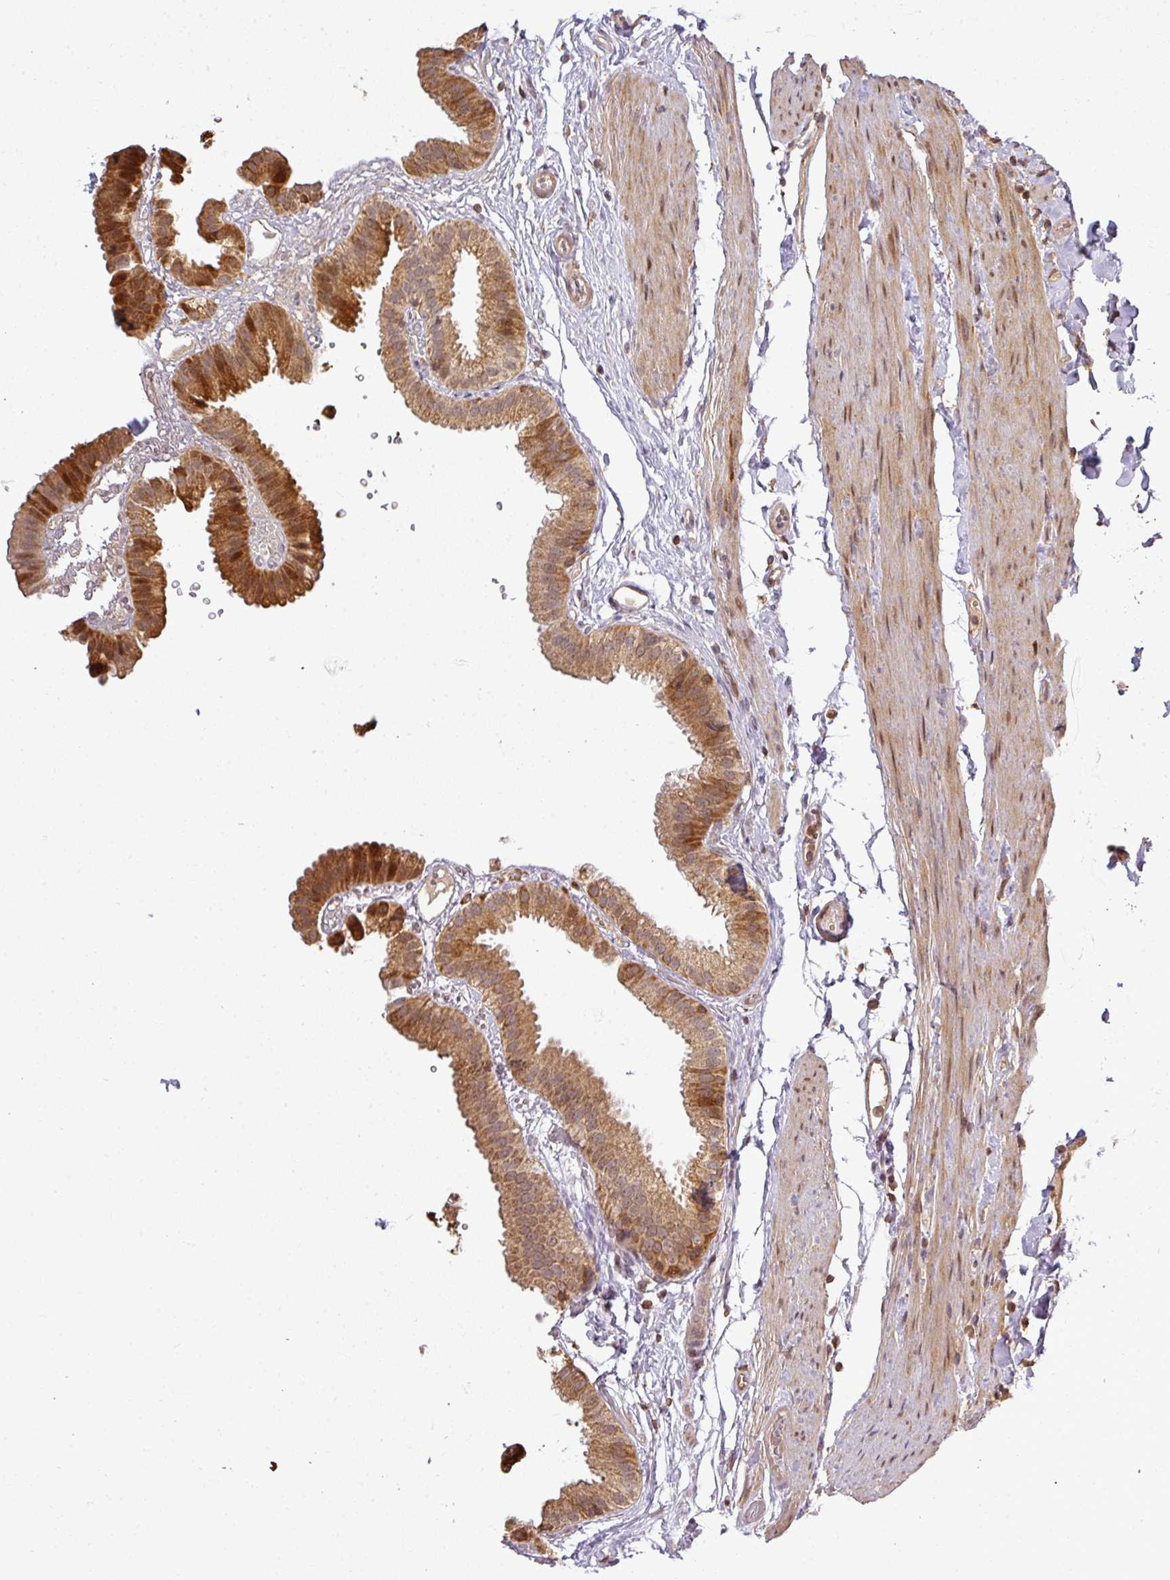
{"staining": {"intensity": "strong", "quantity": ">75%", "location": "cytoplasmic/membranous"}, "tissue": "gallbladder", "cell_type": "Glandular cells", "image_type": "normal", "snomed": [{"axis": "morphology", "description": "Normal tissue, NOS"}, {"axis": "topography", "description": "Gallbladder"}], "caption": "This is an image of immunohistochemistry staining of benign gallbladder, which shows strong positivity in the cytoplasmic/membranous of glandular cells.", "gene": "FAIM", "patient": {"sex": "female", "age": 61}}